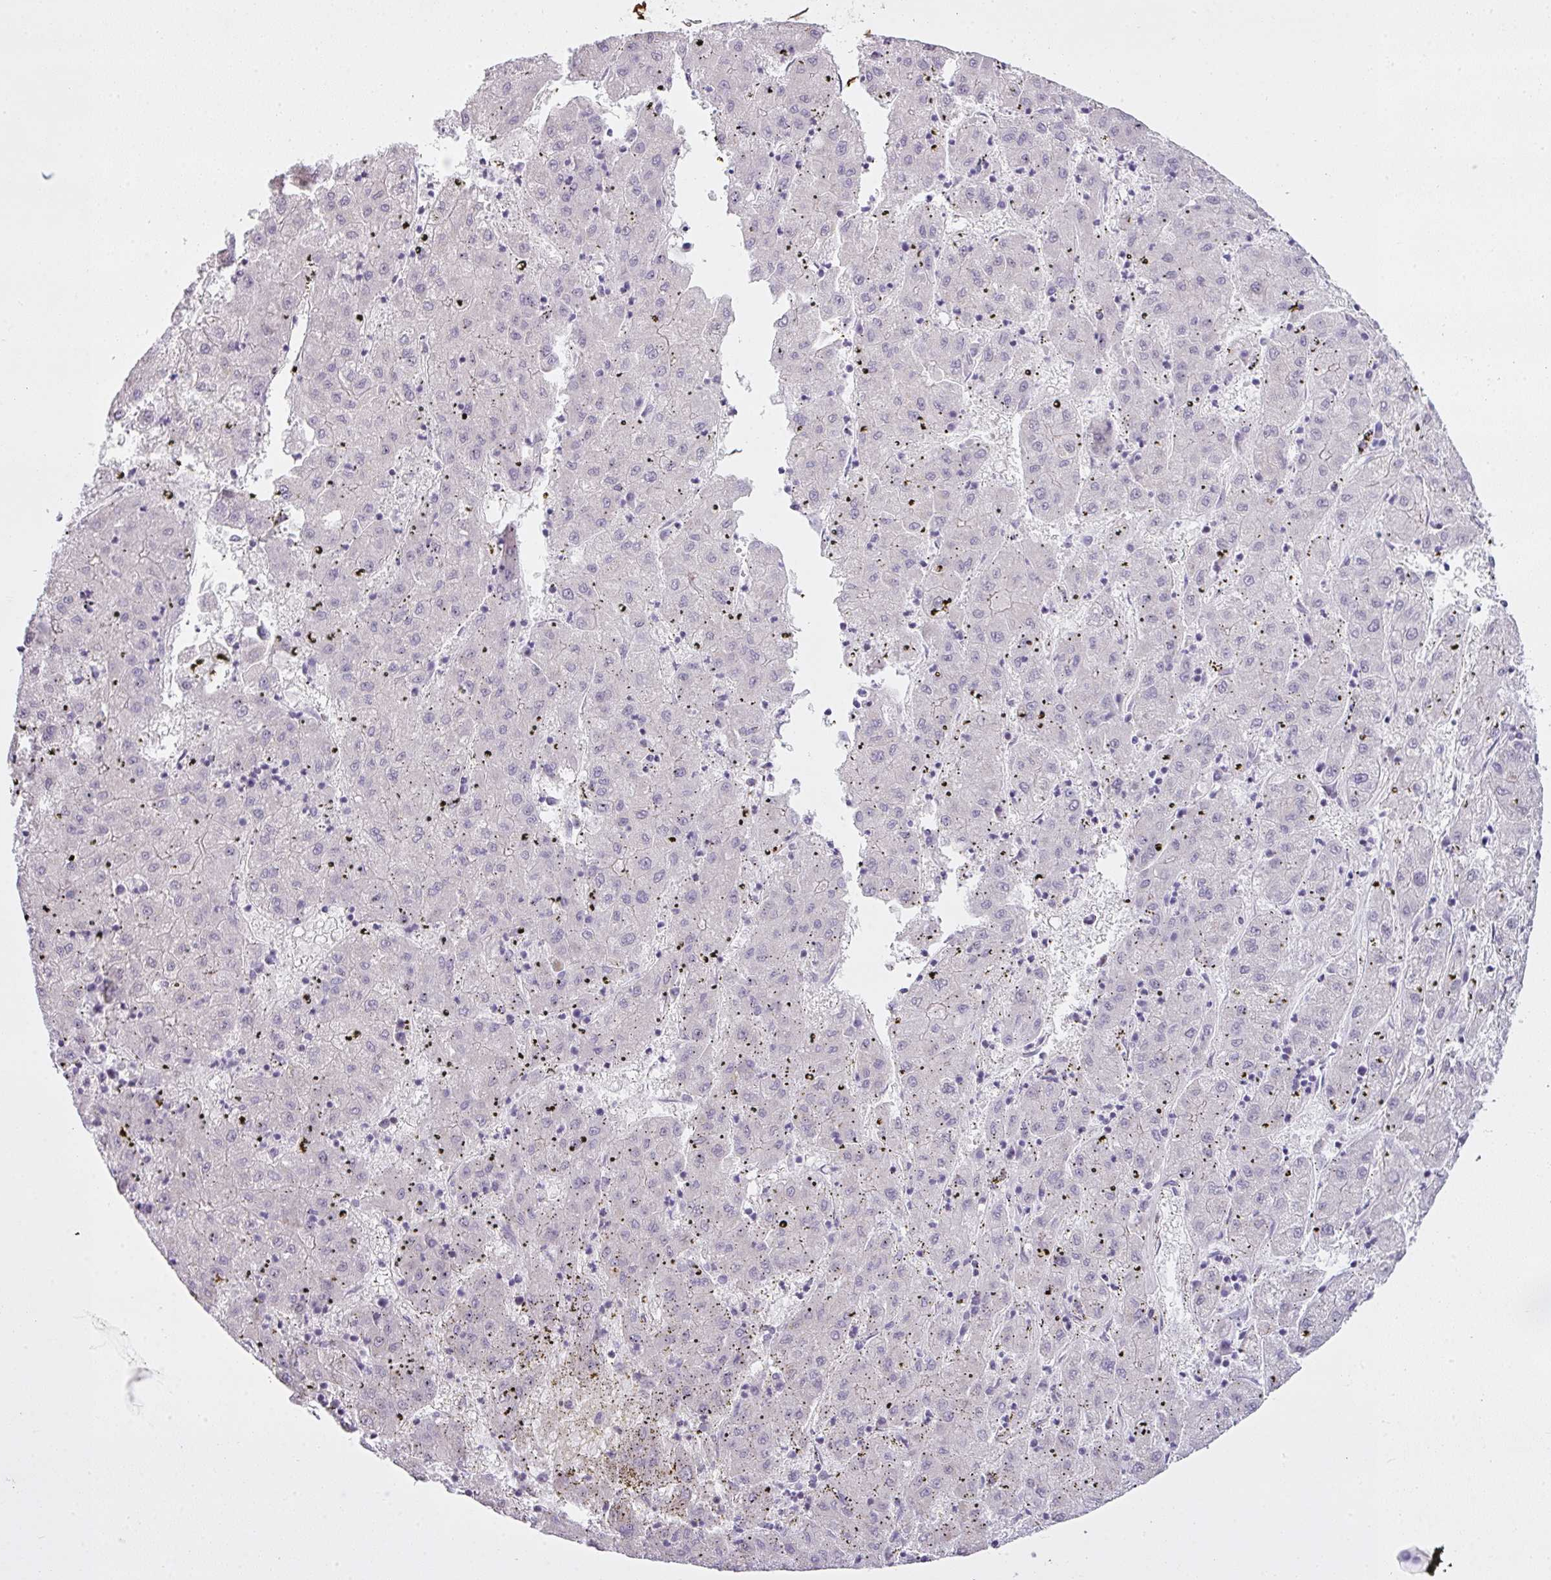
{"staining": {"intensity": "negative", "quantity": "none", "location": "none"}, "tissue": "liver cancer", "cell_type": "Tumor cells", "image_type": "cancer", "snomed": [{"axis": "morphology", "description": "Carcinoma, Hepatocellular, NOS"}, {"axis": "topography", "description": "Liver"}], "caption": "Tumor cells are negative for brown protein staining in hepatocellular carcinoma (liver). (DAB immunohistochemistry with hematoxylin counter stain).", "gene": "ZNF688", "patient": {"sex": "male", "age": 72}}